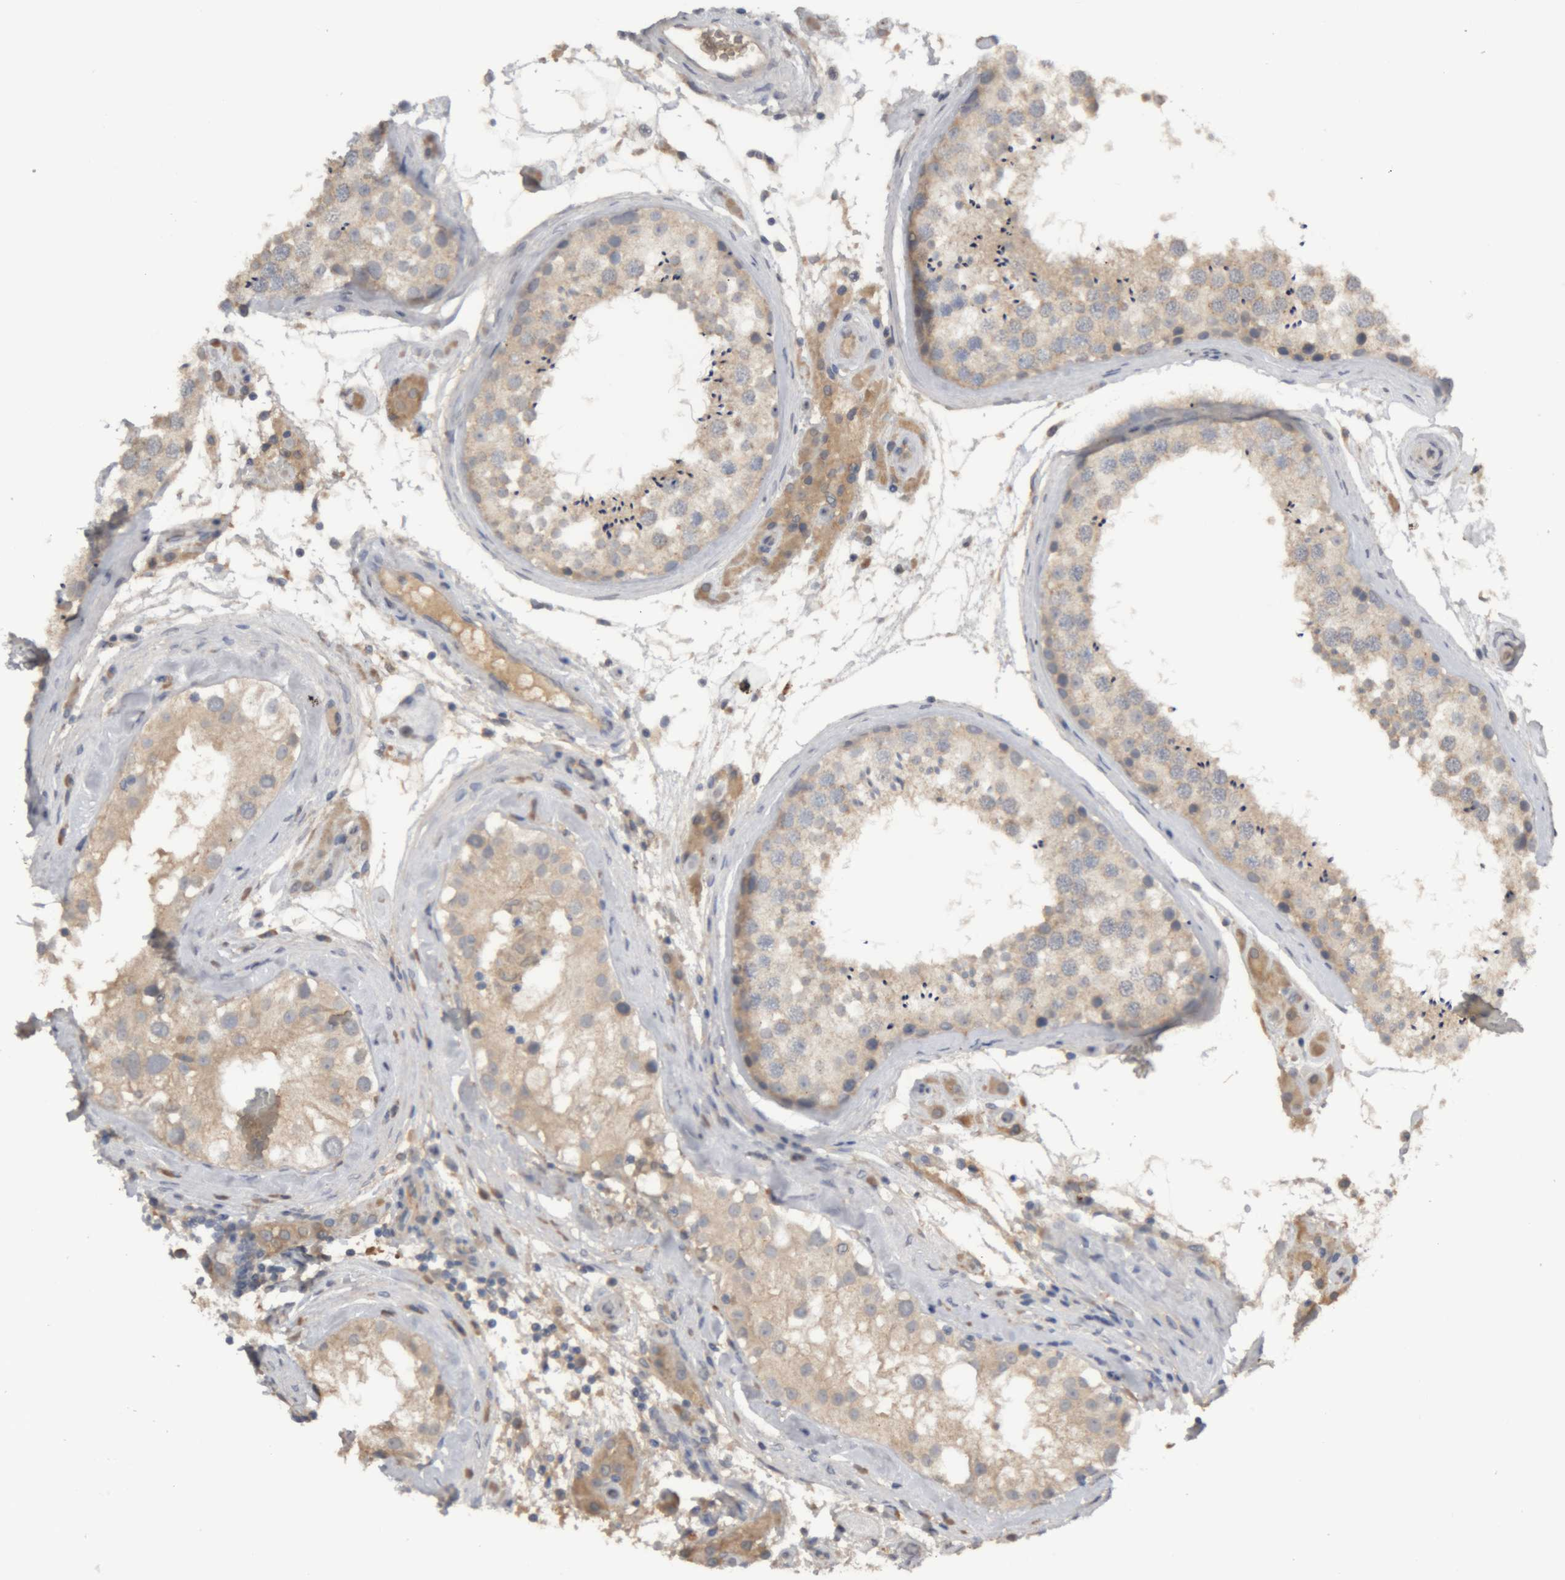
{"staining": {"intensity": "weak", "quantity": "25%-75%", "location": "cytoplasmic/membranous"}, "tissue": "testis", "cell_type": "Cells in seminiferous ducts", "image_type": "normal", "snomed": [{"axis": "morphology", "description": "Normal tissue, NOS"}, {"axis": "topography", "description": "Testis"}], "caption": "Brown immunohistochemical staining in benign testis shows weak cytoplasmic/membranous staining in approximately 25%-75% of cells in seminiferous ducts.", "gene": "TMED7", "patient": {"sex": "male", "age": 46}}